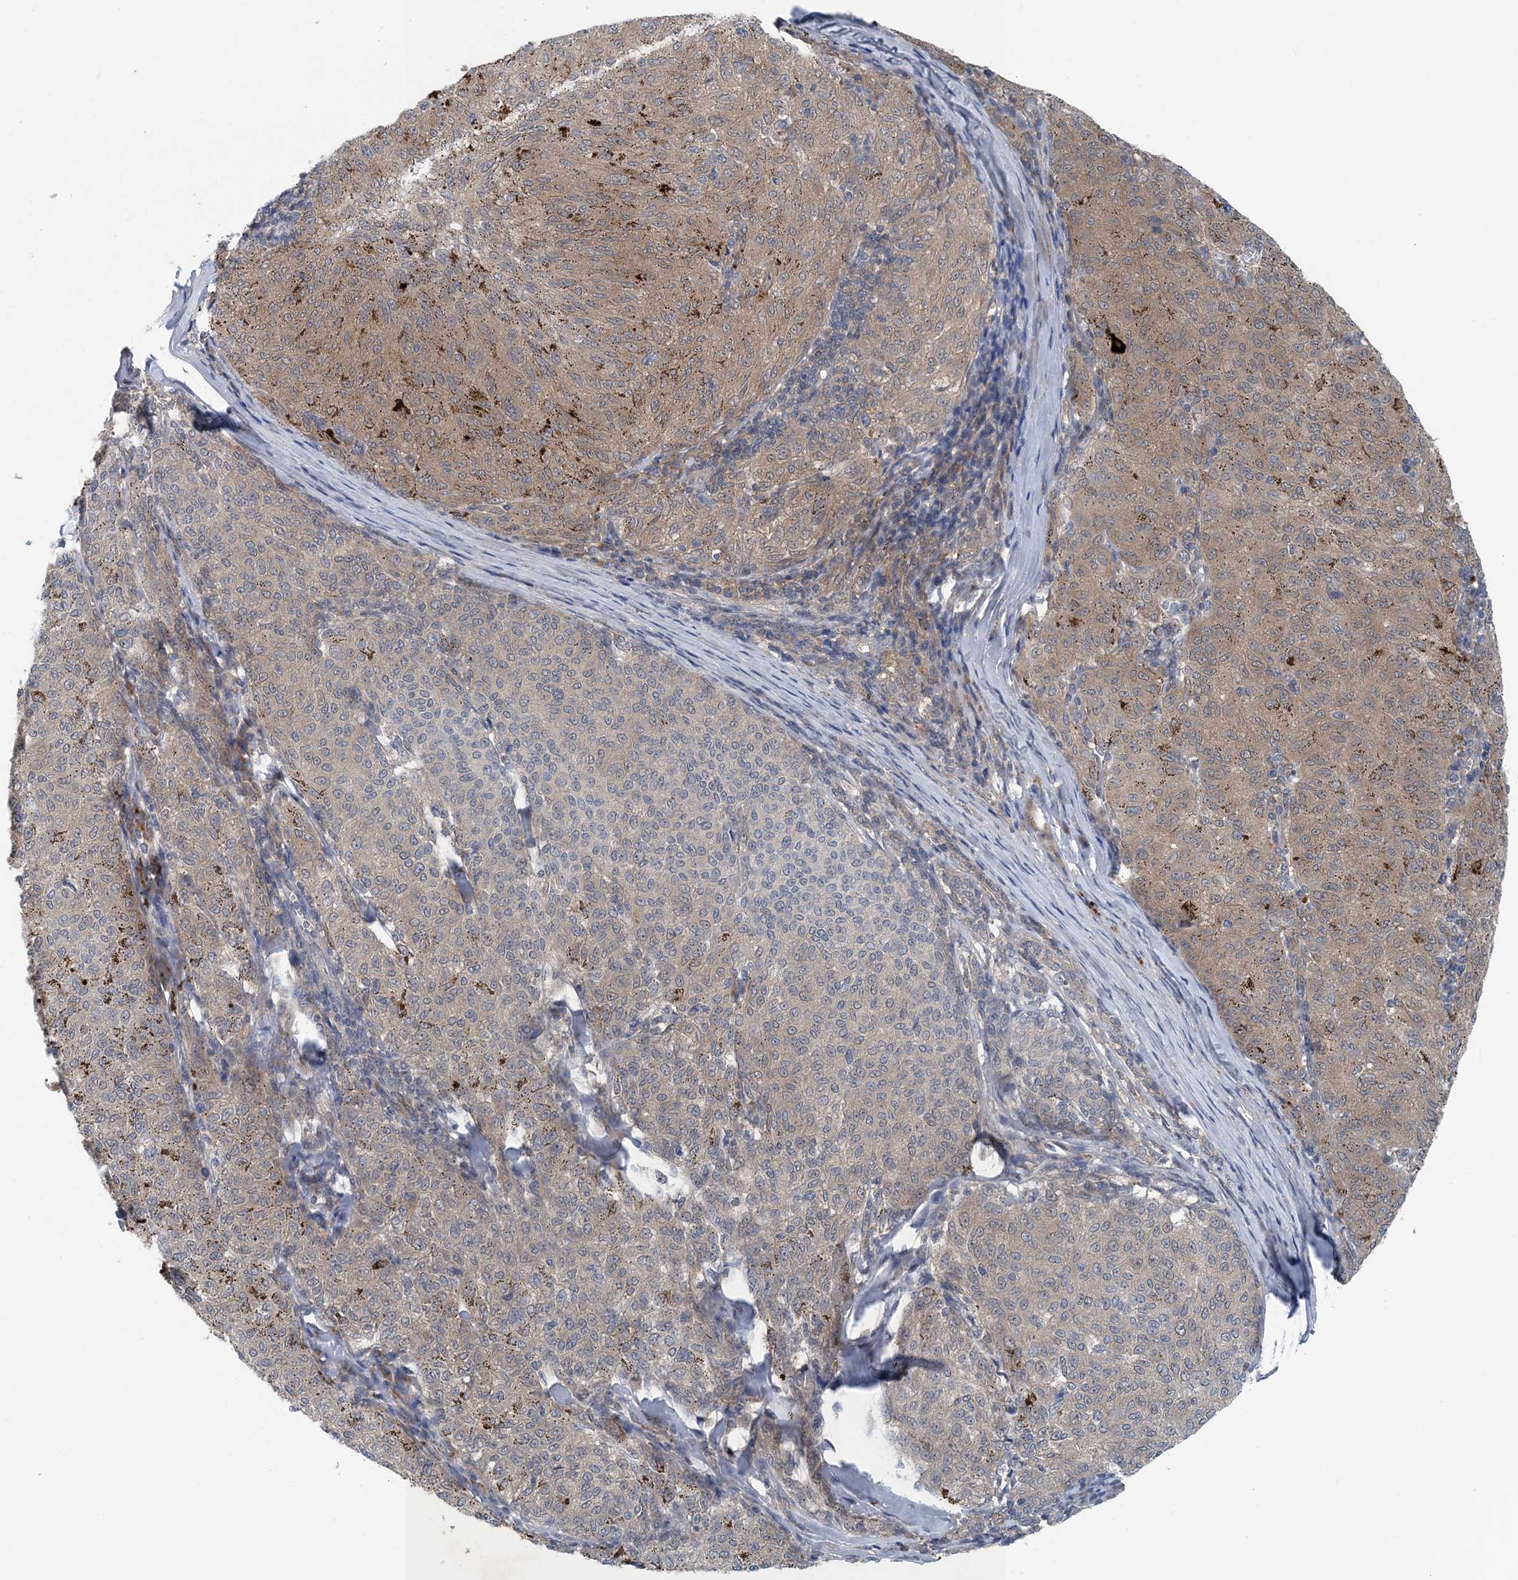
{"staining": {"intensity": "weak", "quantity": "25%-75%", "location": "cytoplasmic/membranous"}, "tissue": "melanoma", "cell_type": "Tumor cells", "image_type": "cancer", "snomed": [{"axis": "morphology", "description": "Malignant melanoma, NOS"}, {"axis": "topography", "description": "Skin"}], "caption": "Protein staining of melanoma tissue demonstrates weak cytoplasmic/membranous staining in approximately 25%-75% of tumor cells.", "gene": "HIKESHI", "patient": {"sex": "female", "age": 72}}